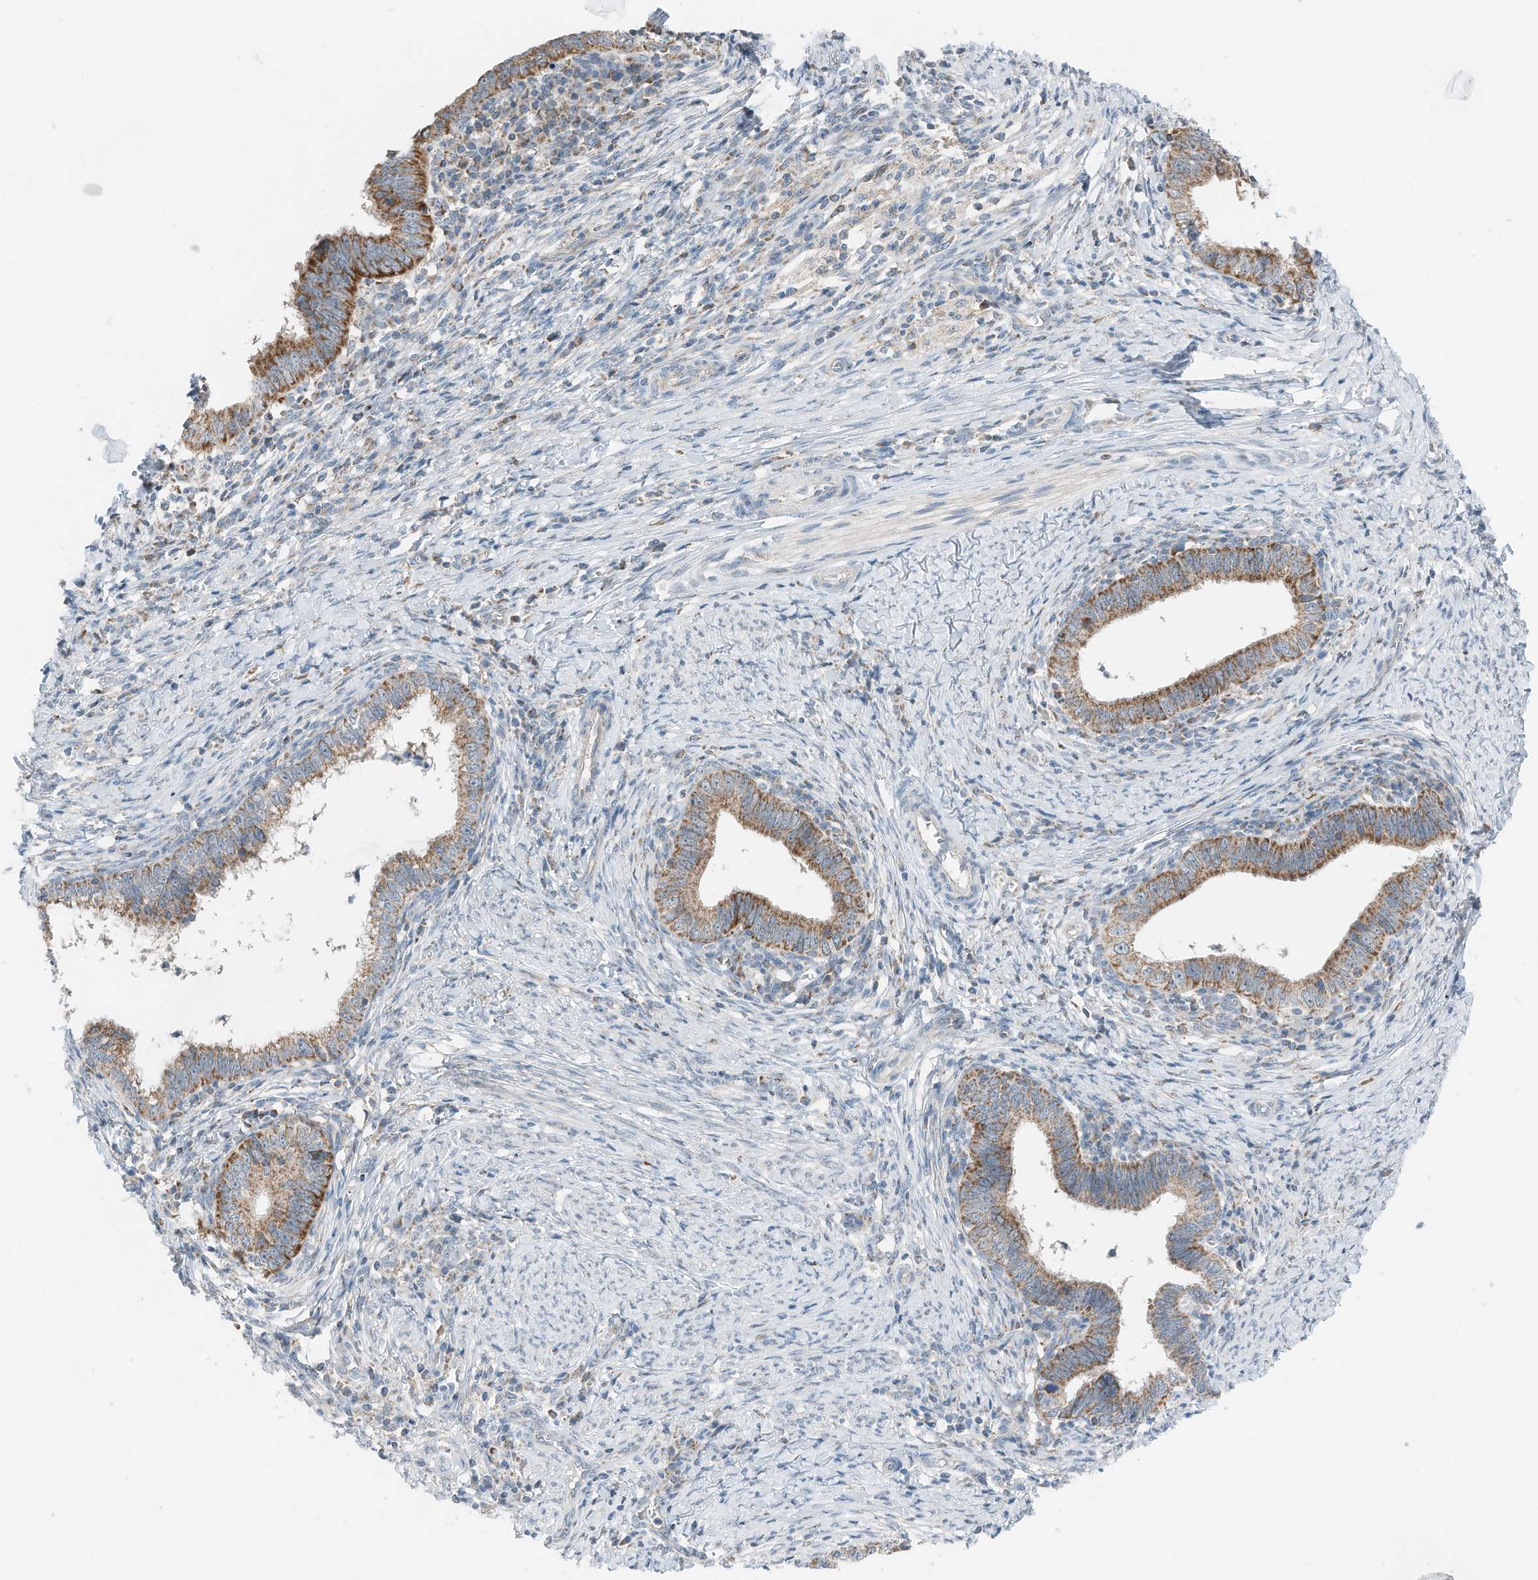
{"staining": {"intensity": "moderate", "quantity": ">75%", "location": "cytoplasmic/membranous"}, "tissue": "cervical cancer", "cell_type": "Tumor cells", "image_type": "cancer", "snomed": [{"axis": "morphology", "description": "Adenocarcinoma, NOS"}, {"axis": "topography", "description": "Cervix"}], "caption": "IHC histopathology image of neoplastic tissue: human cervical adenocarcinoma stained using IHC exhibits medium levels of moderate protein expression localized specifically in the cytoplasmic/membranous of tumor cells, appearing as a cytoplasmic/membranous brown color.", "gene": "RMND1", "patient": {"sex": "female", "age": 36}}